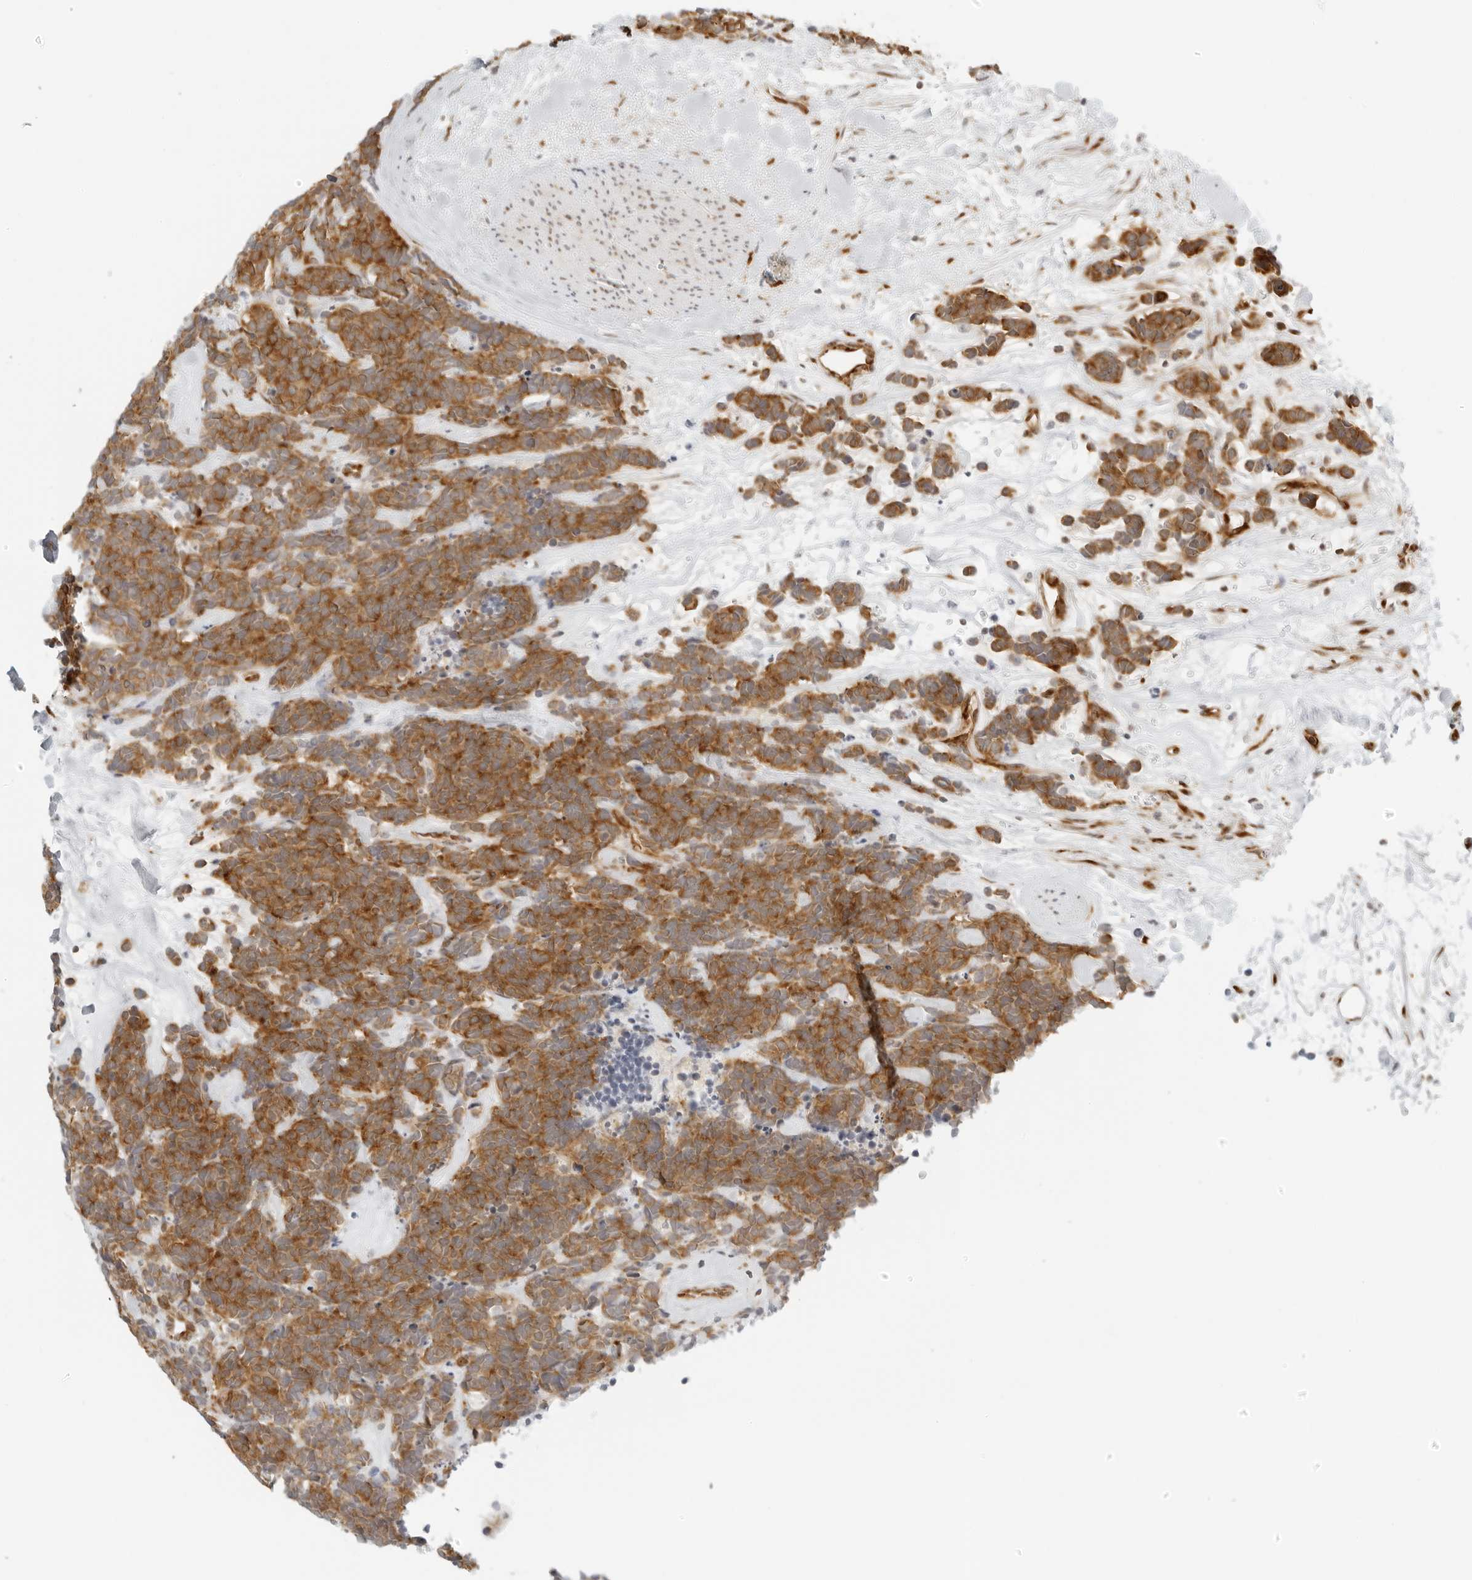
{"staining": {"intensity": "moderate", "quantity": ">75%", "location": "cytoplasmic/membranous"}, "tissue": "carcinoid", "cell_type": "Tumor cells", "image_type": "cancer", "snomed": [{"axis": "morphology", "description": "Carcinoma, NOS"}, {"axis": "morphology", "description": "Carcinoid, malignant, NOS"}, {"axis": "topography", "description": "Urinary bladder"}], "caption": "The histopathology image shows a brown stain indicating the presence of a protein in the cytoplasmic/membranous of tumor cells in carcinoid (malignant).", "gene": "EIF4G1", "patient": {"sex": "male", "age": 57}}